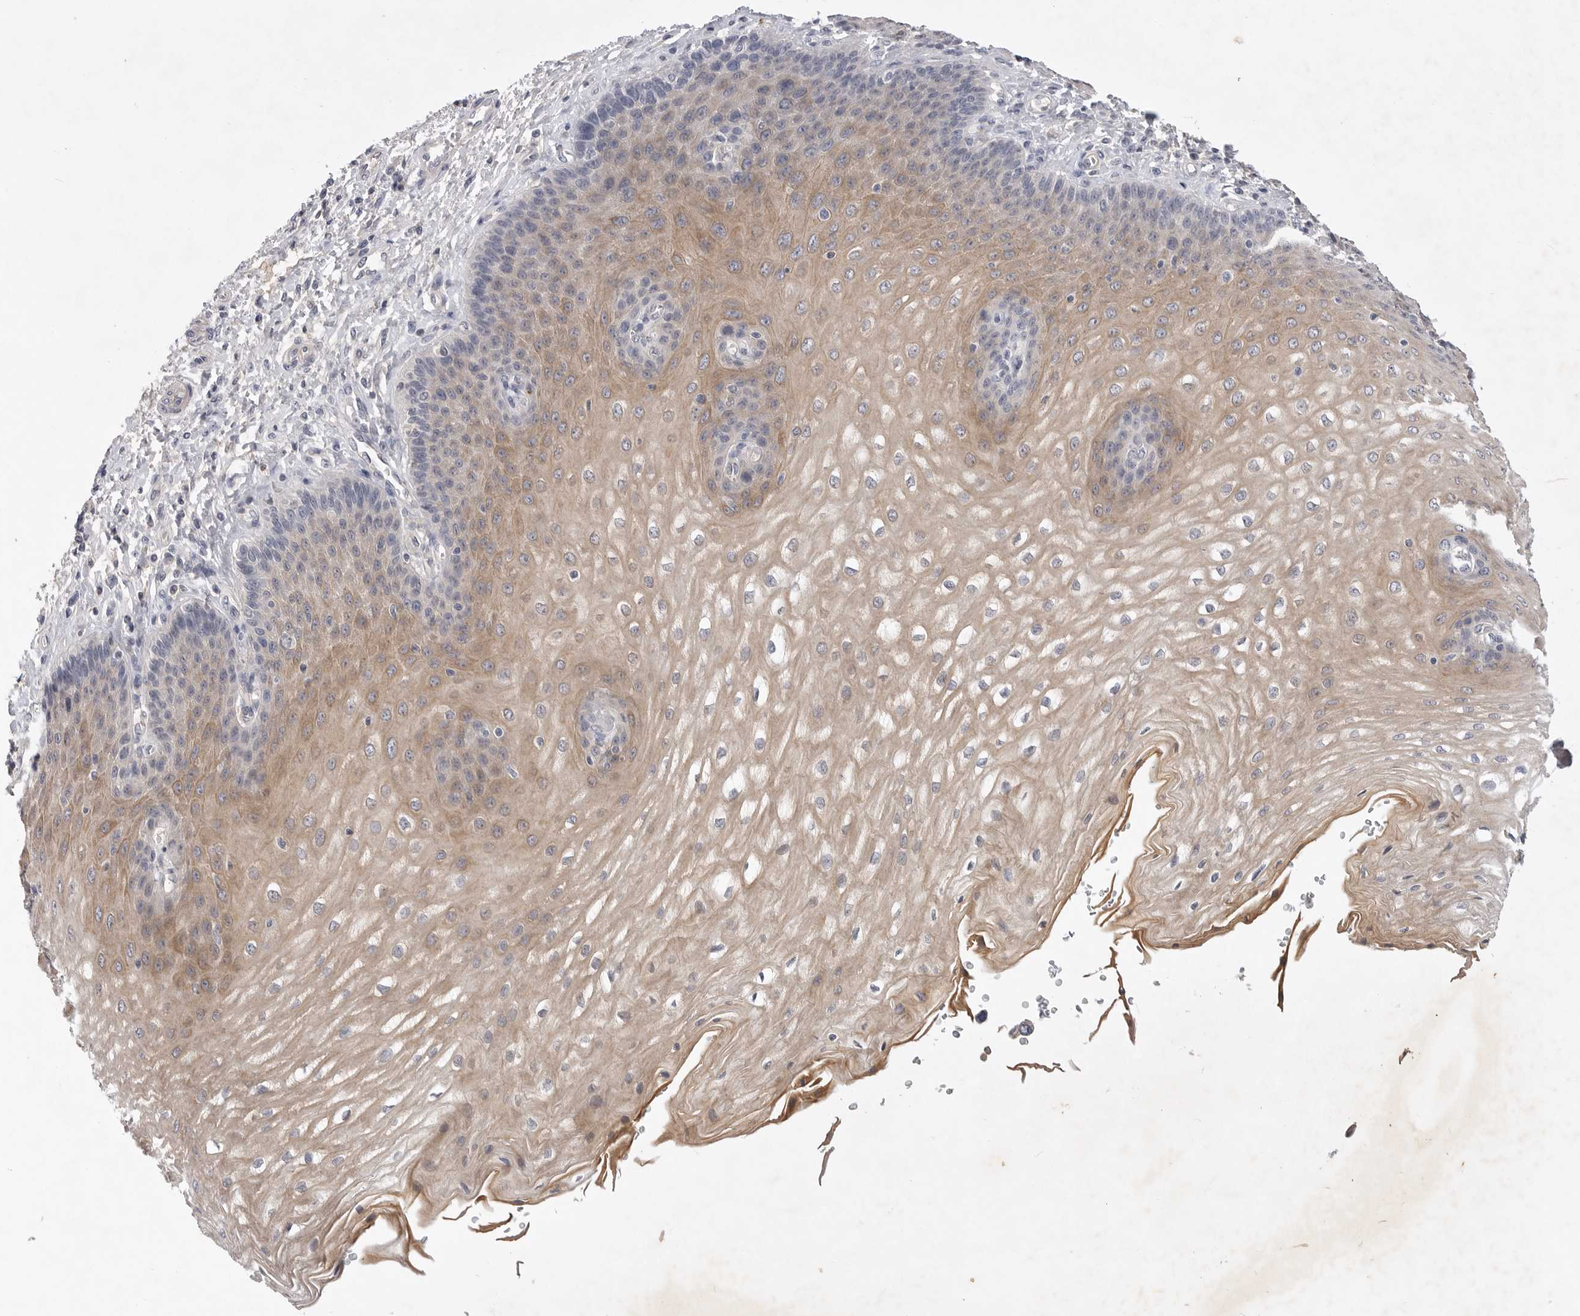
{"staining": {"intensity": "moderate", "quantity": "25%-75%", "location": "cytoplasmic/membranous"}, "tissue": "esophagus", "cell_type": "Squamous epithelial cells", "image_type": "normal", "snomed": [{"axis": "morphology", "description": "Normal tissue, NOS"}, {"axis": "topography", "description": "Esophagus"}], "caption": "Protein staining of benign esophagus displays moderate cytoplasmic/membranous positivity in approximately 25%-75% of squamous epithelial cells. (DAB IHC, brown staining for protein, blue staining for nuclei).", "gene": "ITGAD", "patient": {"sex": "male", "age": 54}}